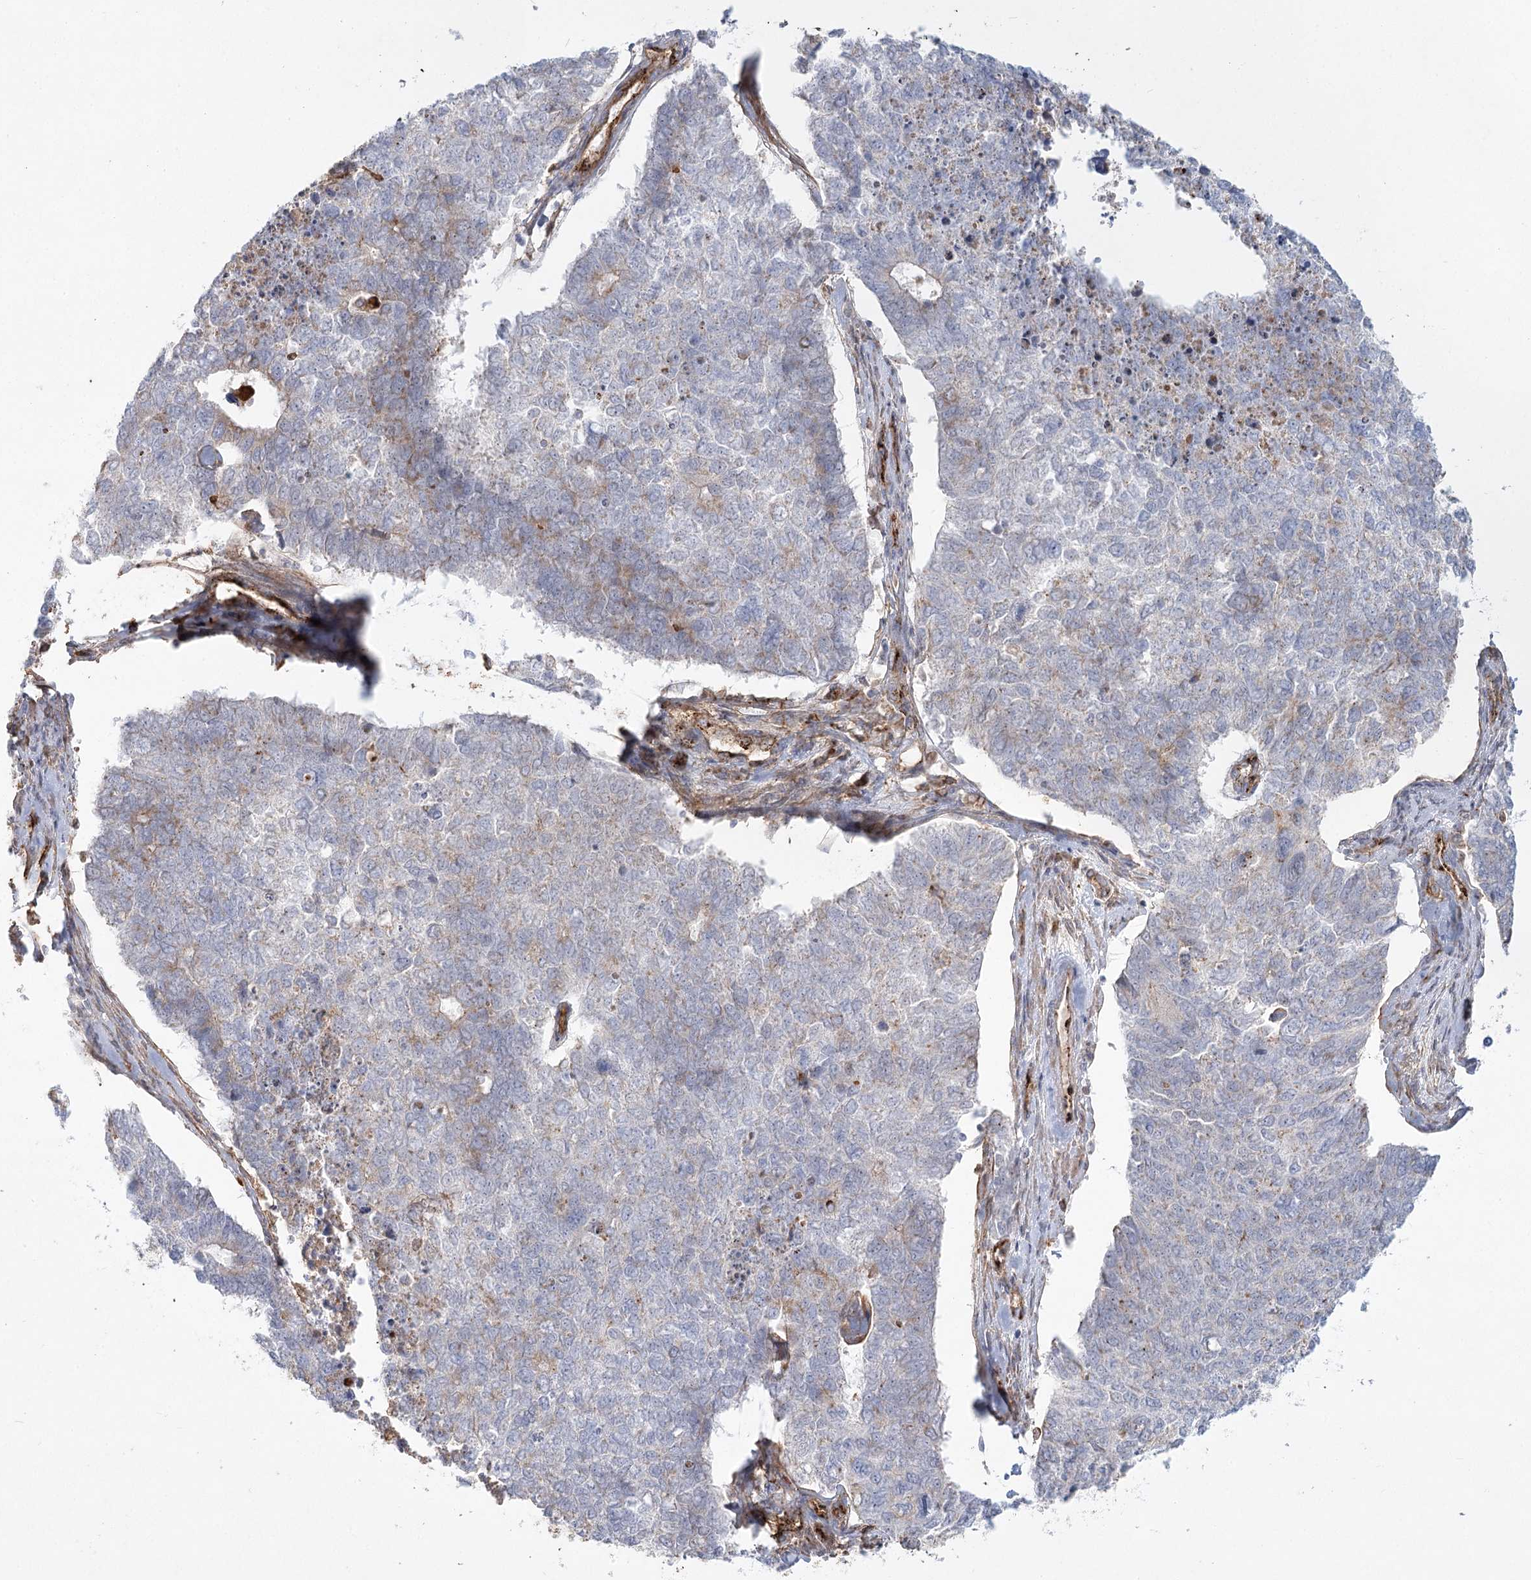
{"staining": {"intensity": "weak", "quantity": "<25%", "location": "cytoplasmic/membranous"}, "tissue": "cervical cancer", "cell_type": "Tumor cells", "image_type": "cancer", "snomed": [{"axis": "morphology", "description": "Squamous cell carcinoma, NOS"}, {"axis": "topography", "description": "Cervix"}], "caption": "This is an IHC histopathology image of human squamous cell carcinoma (cervical). There is no expression in tumor cells.", "gene": "KBTBD4", "patient": {"sex": "female", "age": 63}}